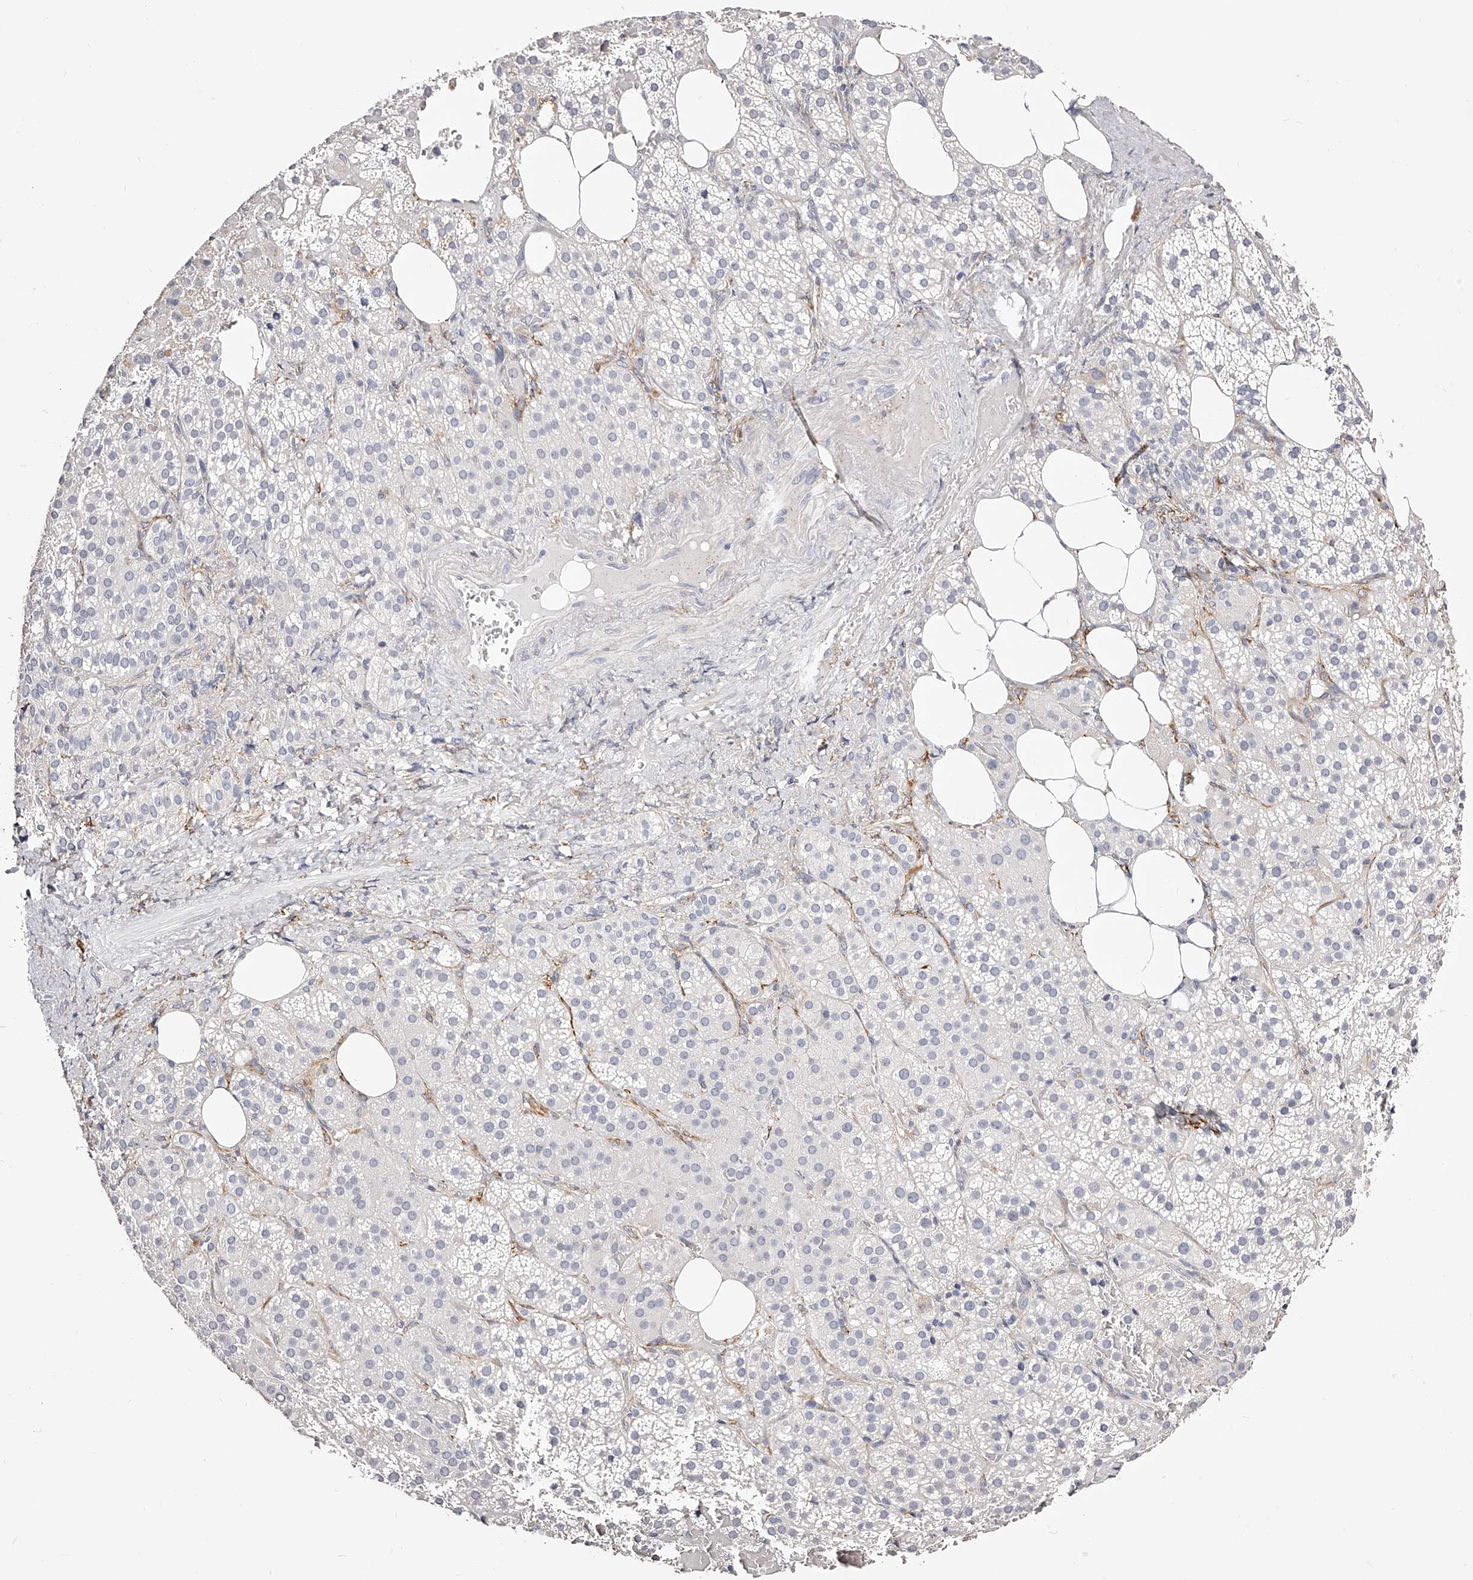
{"staining": {"intensity": "negative", "quantity": "none", "location": "none"}, "tissue": "adrenal gland", "cell_type": "Glandular cells", "image_type": "normal", "snomed": [{"axis": "morphology", "description": "Normal tissue, NOS"}, {"axis": "topography", "description": "Adrenal gland"}], "caption": "Human adrenal gland stained for a protein using immunohistochemistry shows no positivity in glandular cells.", "gene": "CD82", "patient": {"sex": "female", "age": 59}}